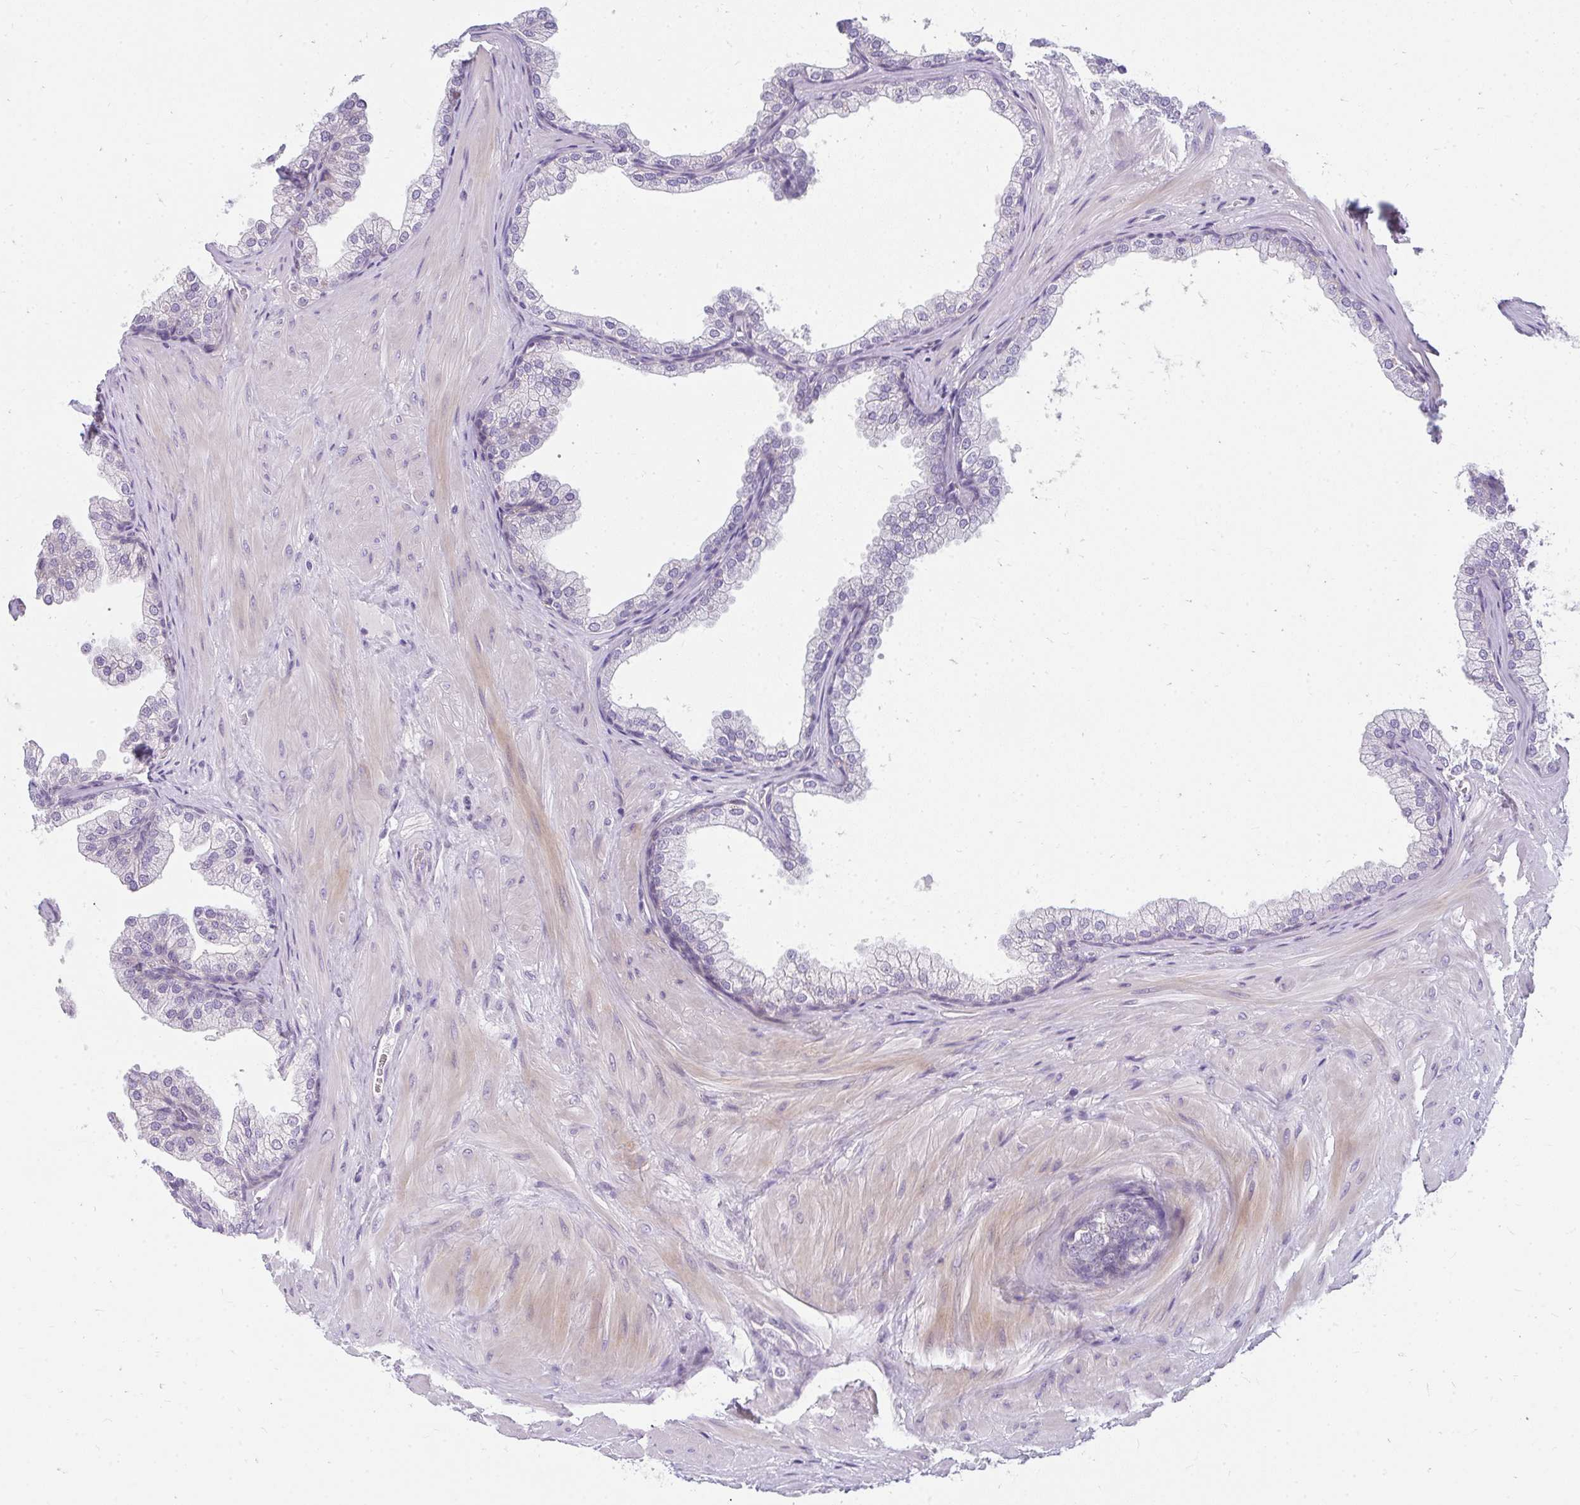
{"staining": {"intensity": "negative", "quantity": "none", "location": "none"}, "tissue": "prostate", "cell_type": "Glandular cells", "image_type": "normal", "snomed": [{"axis": "morphology", "description": "Normal tissue, NOS"}, {"axis": "topography", "description": "Prostate"}], "caption": "High magnification brightfield microscopy of unremarkable prostate stained with DAB (brown) and counterstained with hematoxylin (blue): glandular cells show no significant positivity. Brightfield microscopy of immunohistochemistry stained with DAB (brown) and hematoxylin (blue), captured at high magnification.", "gene": "PPP1R3G", "patient": {"sex": "male", "age": 37}}